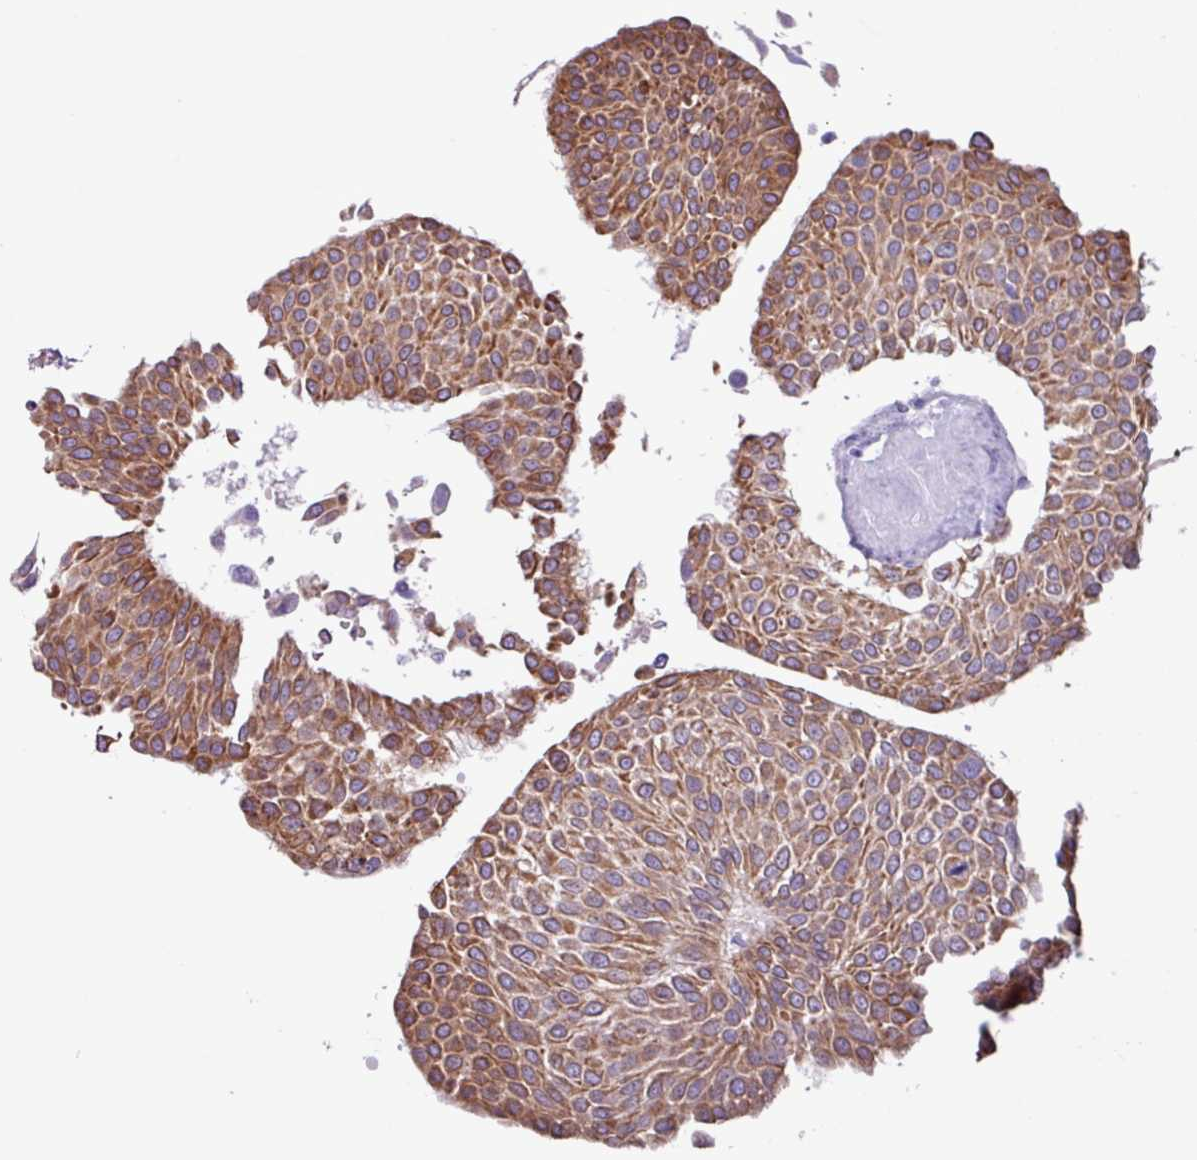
{"staining": {"intensity": "moderate", "quantity": ">75%", "location": "cytoplasmic/membranous"}, "tissue": "urothelial cancer", "cell_type": "Tumor cells", "image_type": "cancer", "snomed": [{"axis": "morphology", "description": "Urothelial carcinoma, NOS"}, {"axis": "topography", "description": "Urinary bladder"}], "caption": "Immunohistochemistry (IHC) (DAB (3,3'-diaminobenzidine)) staining of transitional cell carcinoma displays moderate cytoplasmic/membranous protein positivity in about >75% of tumor cells. Nuclei are stained in blue.", "gene": "SLC38A1", "patient": {"sex": "male", "age": 55}}